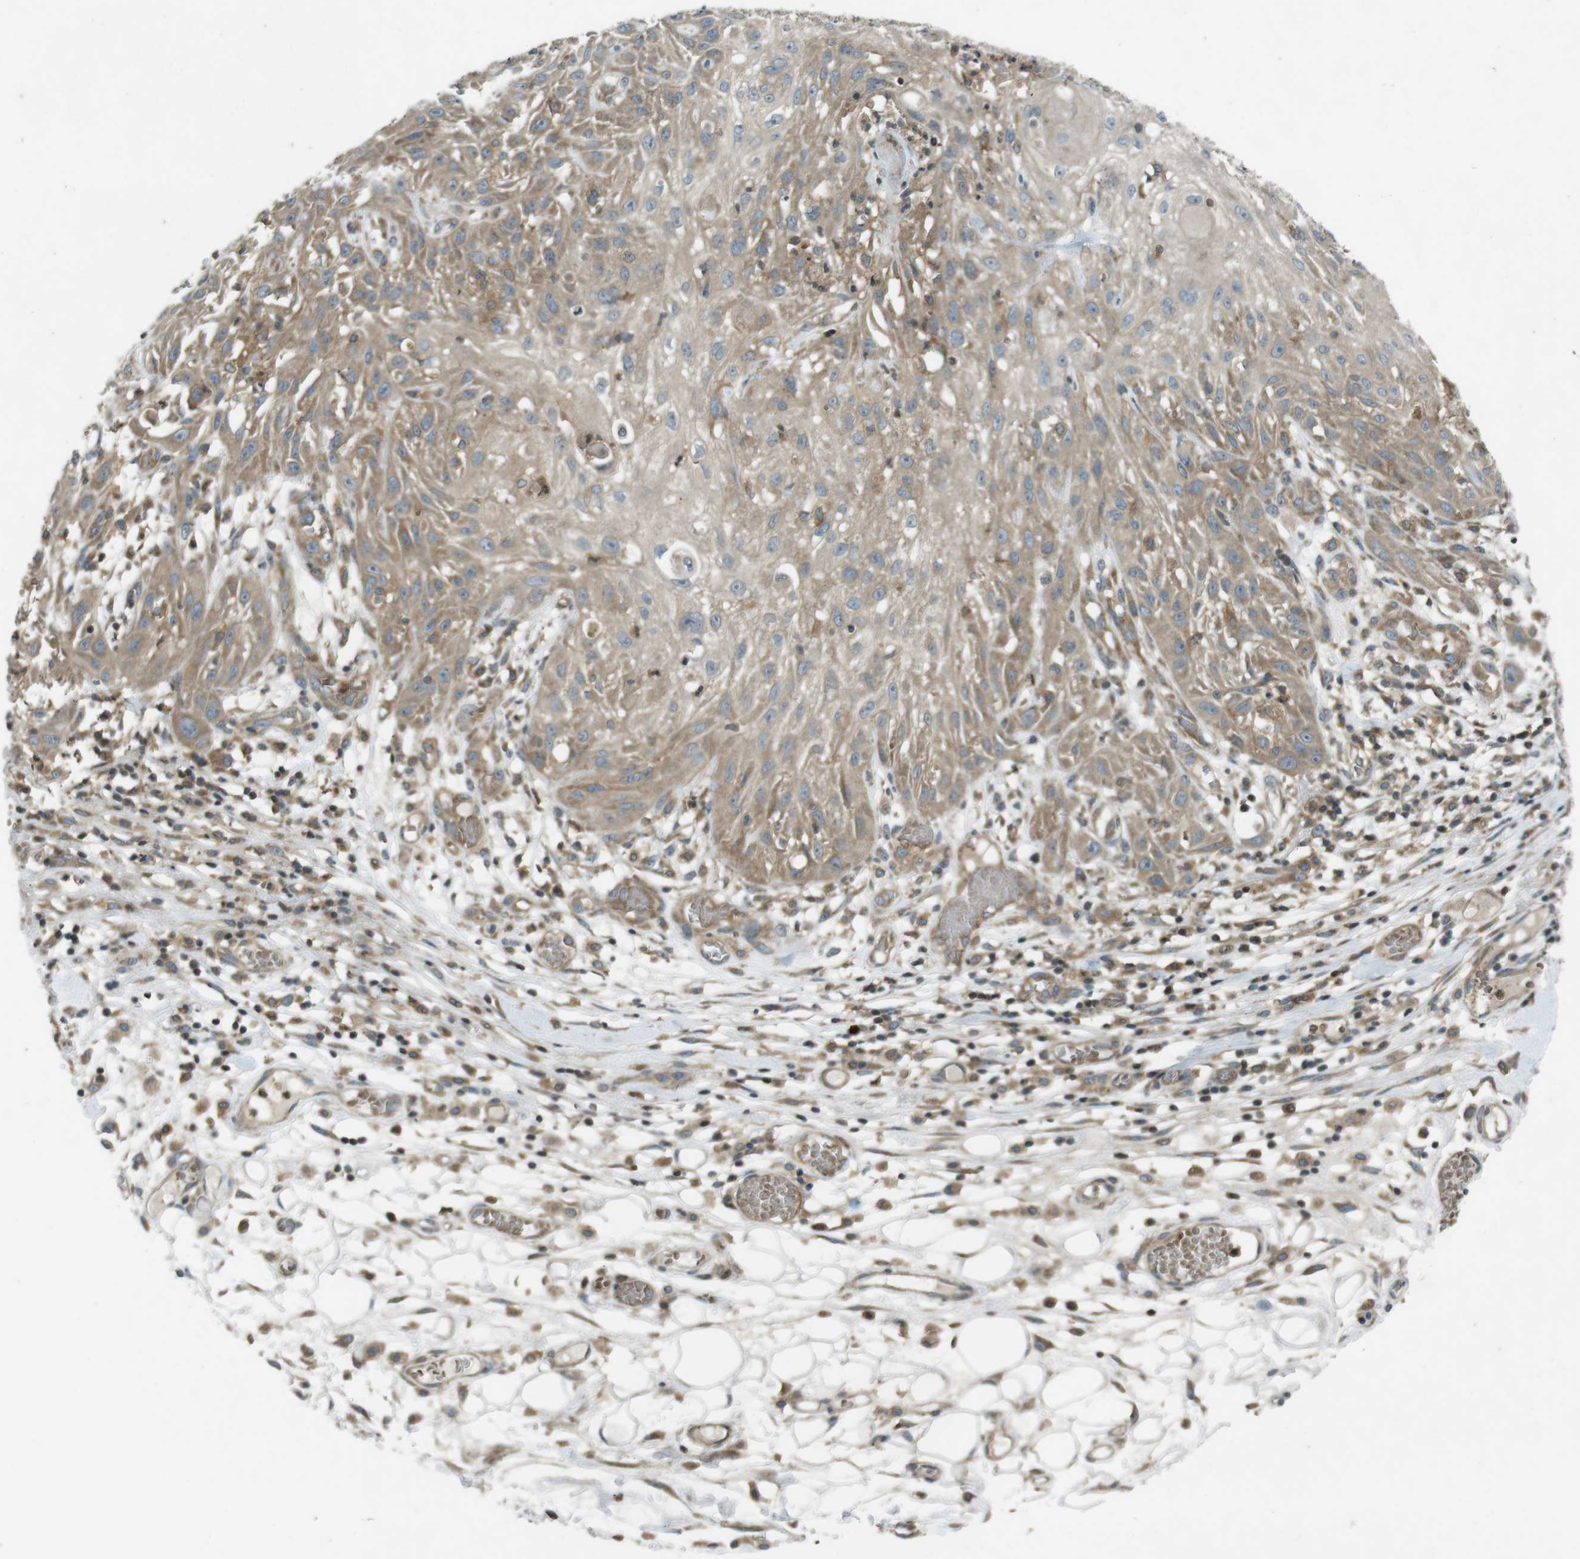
{"staining": {"intensity": "weak", "quantity": ">75%", "location": "cytoplasmic/membranous"}, "tissue": "skin cancer", "cell_type": "Tumor cells", "image_type": "cancer", "snomed": [{"axis": "morphology", "description": "Squamous cell carcinoma, NOS"}, {"axis": "topography", "description": "Skin"}], "caption": "Skin cancer stained with a brown dye demonstrates weak cytoplasmic/membranous positive expression in about >75% of tumor cells.", "gene": "ZYX", "patient": {"sex": "male", "age": 75}}